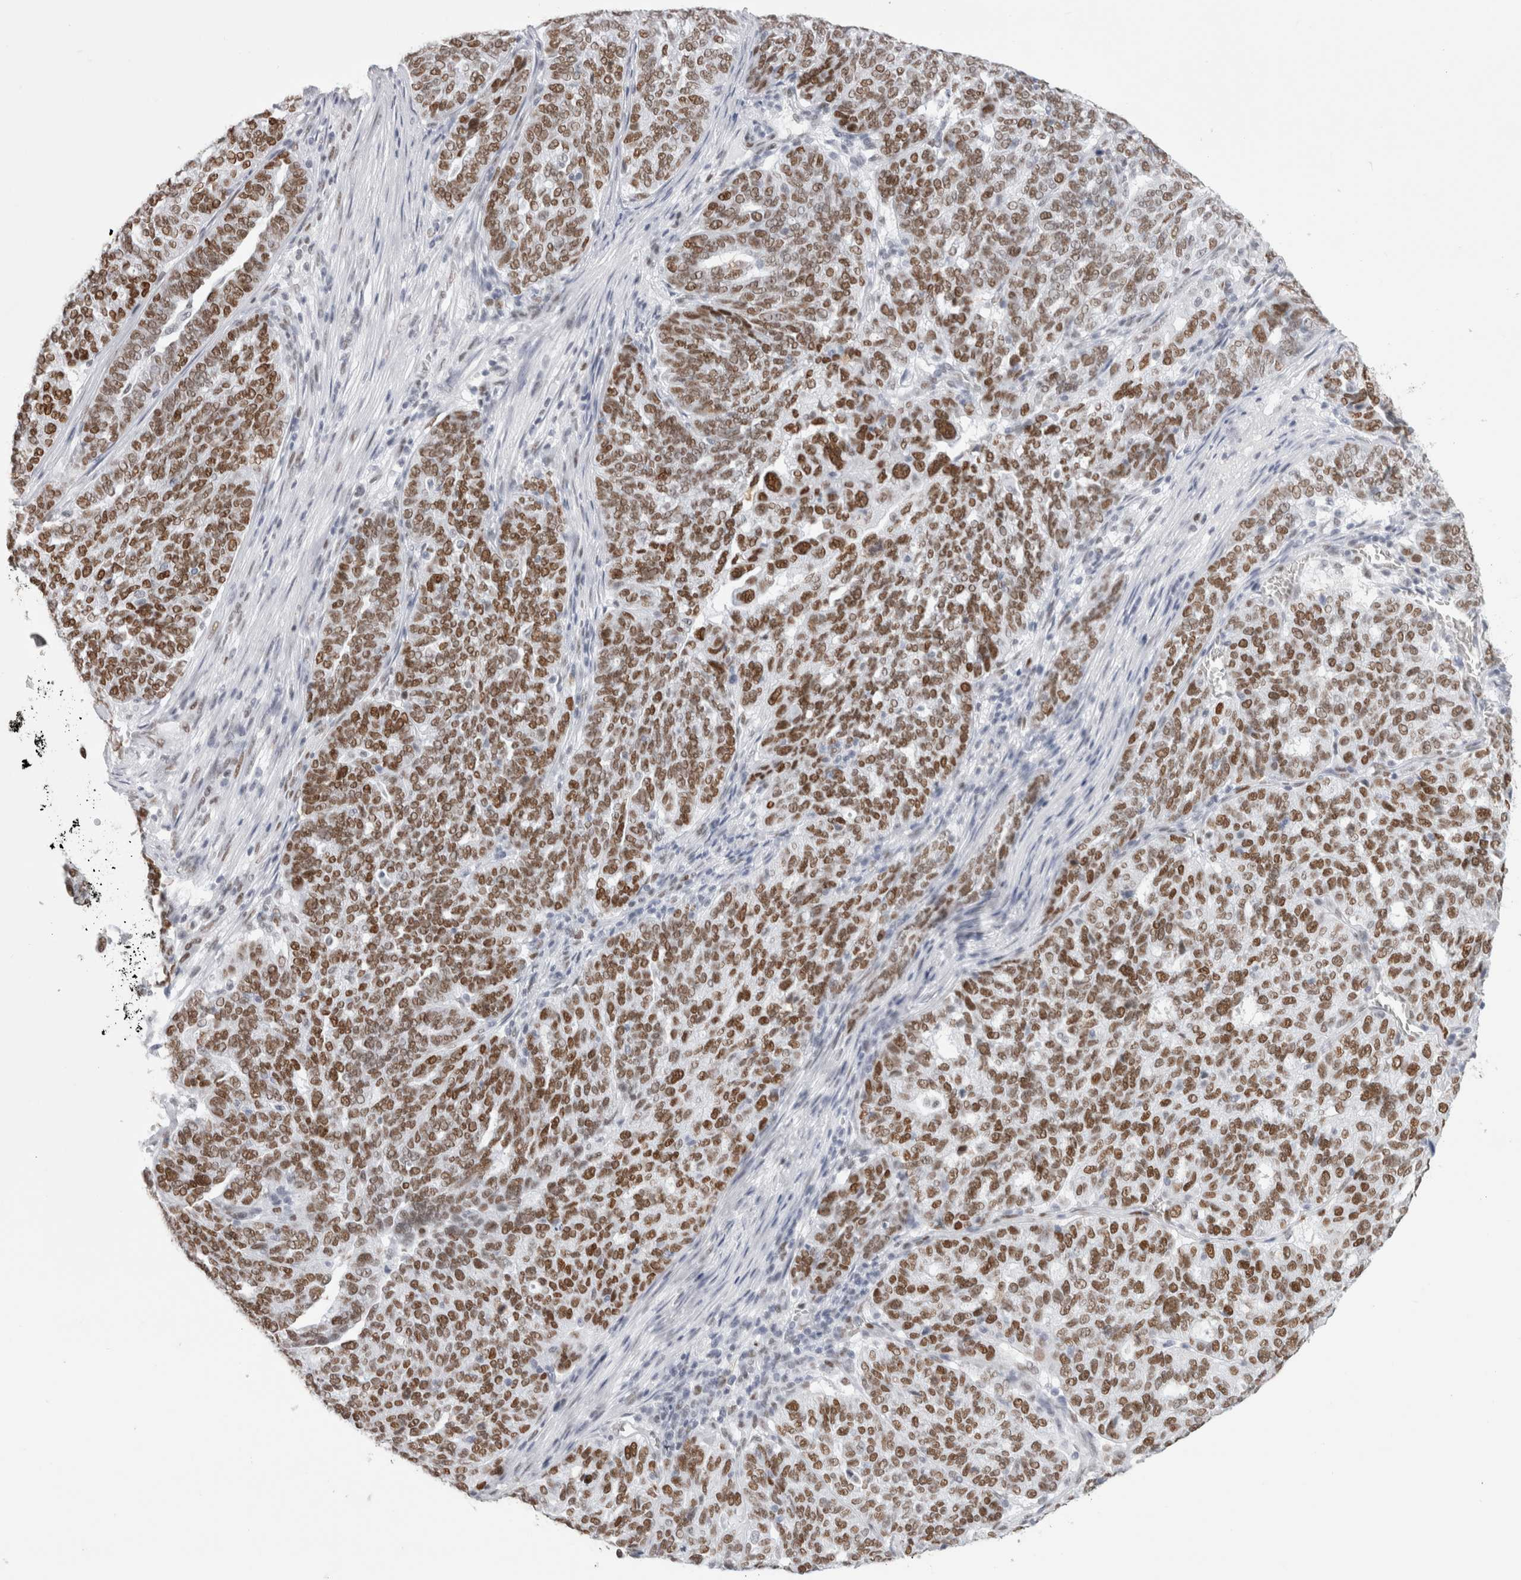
{"staining": {"intensity": "strong", "quantity": ">75%", "location": "nuclear"}, "tissue": "ovarian cancer", "cell_type": "Tumor cells", "image_type": "cancer", "snomed": [{"axis": "morphology", "description": "Cystadenocarcinoma, serous, NOS"}, {"axis": "topography", "description": "Ovary"}], "caption": "Strong nuclear staining for a protein is seen in about >75% of tumor cells of ovarian serous cystadenocarcinoma using immunohistochemistry (IHC).", "gene": "SMARCC1", "patient": {"sex": "female", "age": 59}}